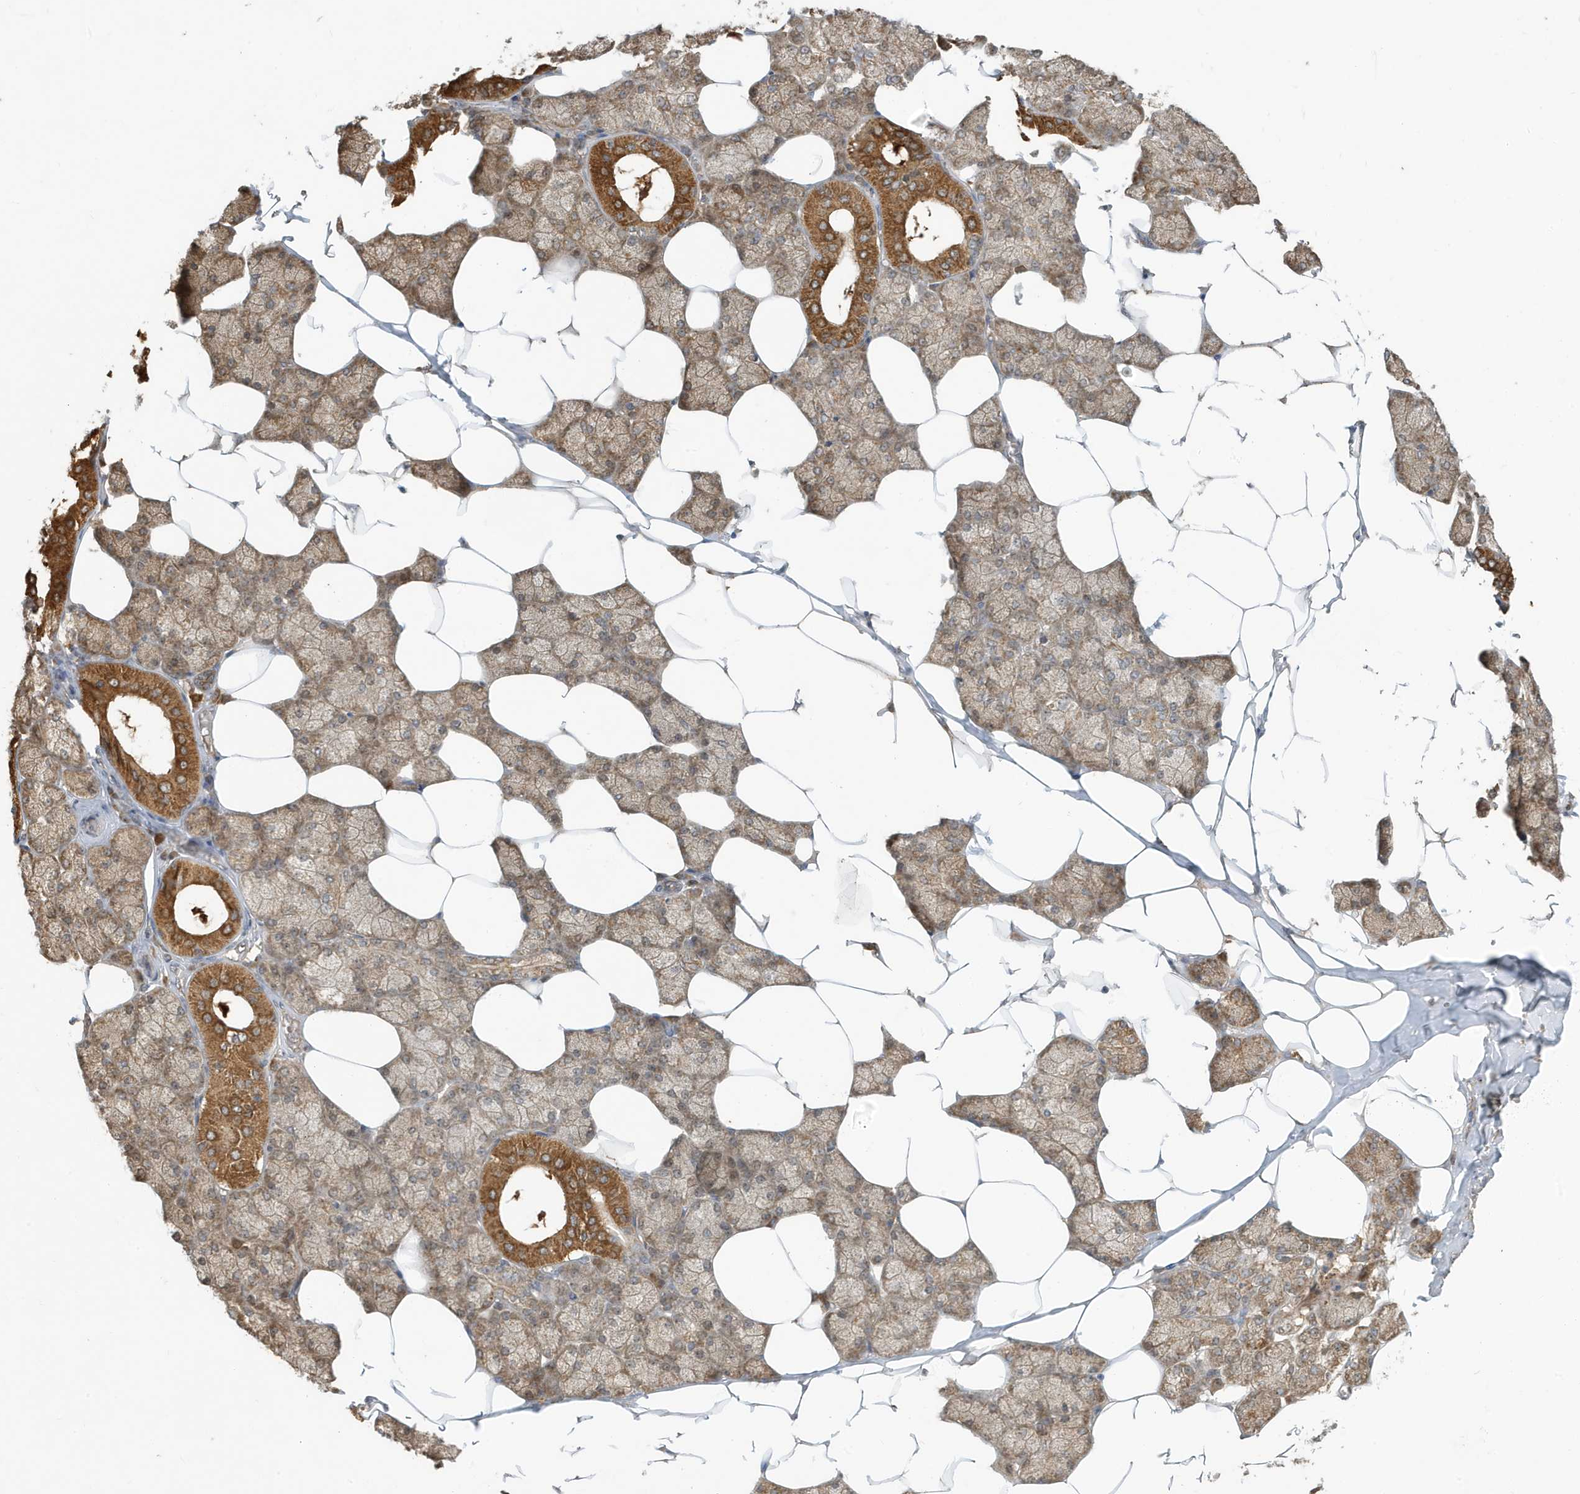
{"staining": {"intensity": "moderate", "quantity": ">75%", "location": "cytoplasmic/membranous,nuclear"}, "tissue": "salivary gland", "cell_type": "Glandular cells", "image_type": "normal", "snomed": [{"axis": "morphology", "description": "Normal tissue, NOS"}, {"axis": "topography", "description": "Salivary gland"}], "caption": "Immunohistochemical staining of unremarkable salivary gland displays >75% levels of moderate cytoplasmic/membranous,nuclear protein positivity in approximately >75% of glandular cells.", "gene": "ABCB9", "patient": {"sex": "male", "age": 62}}